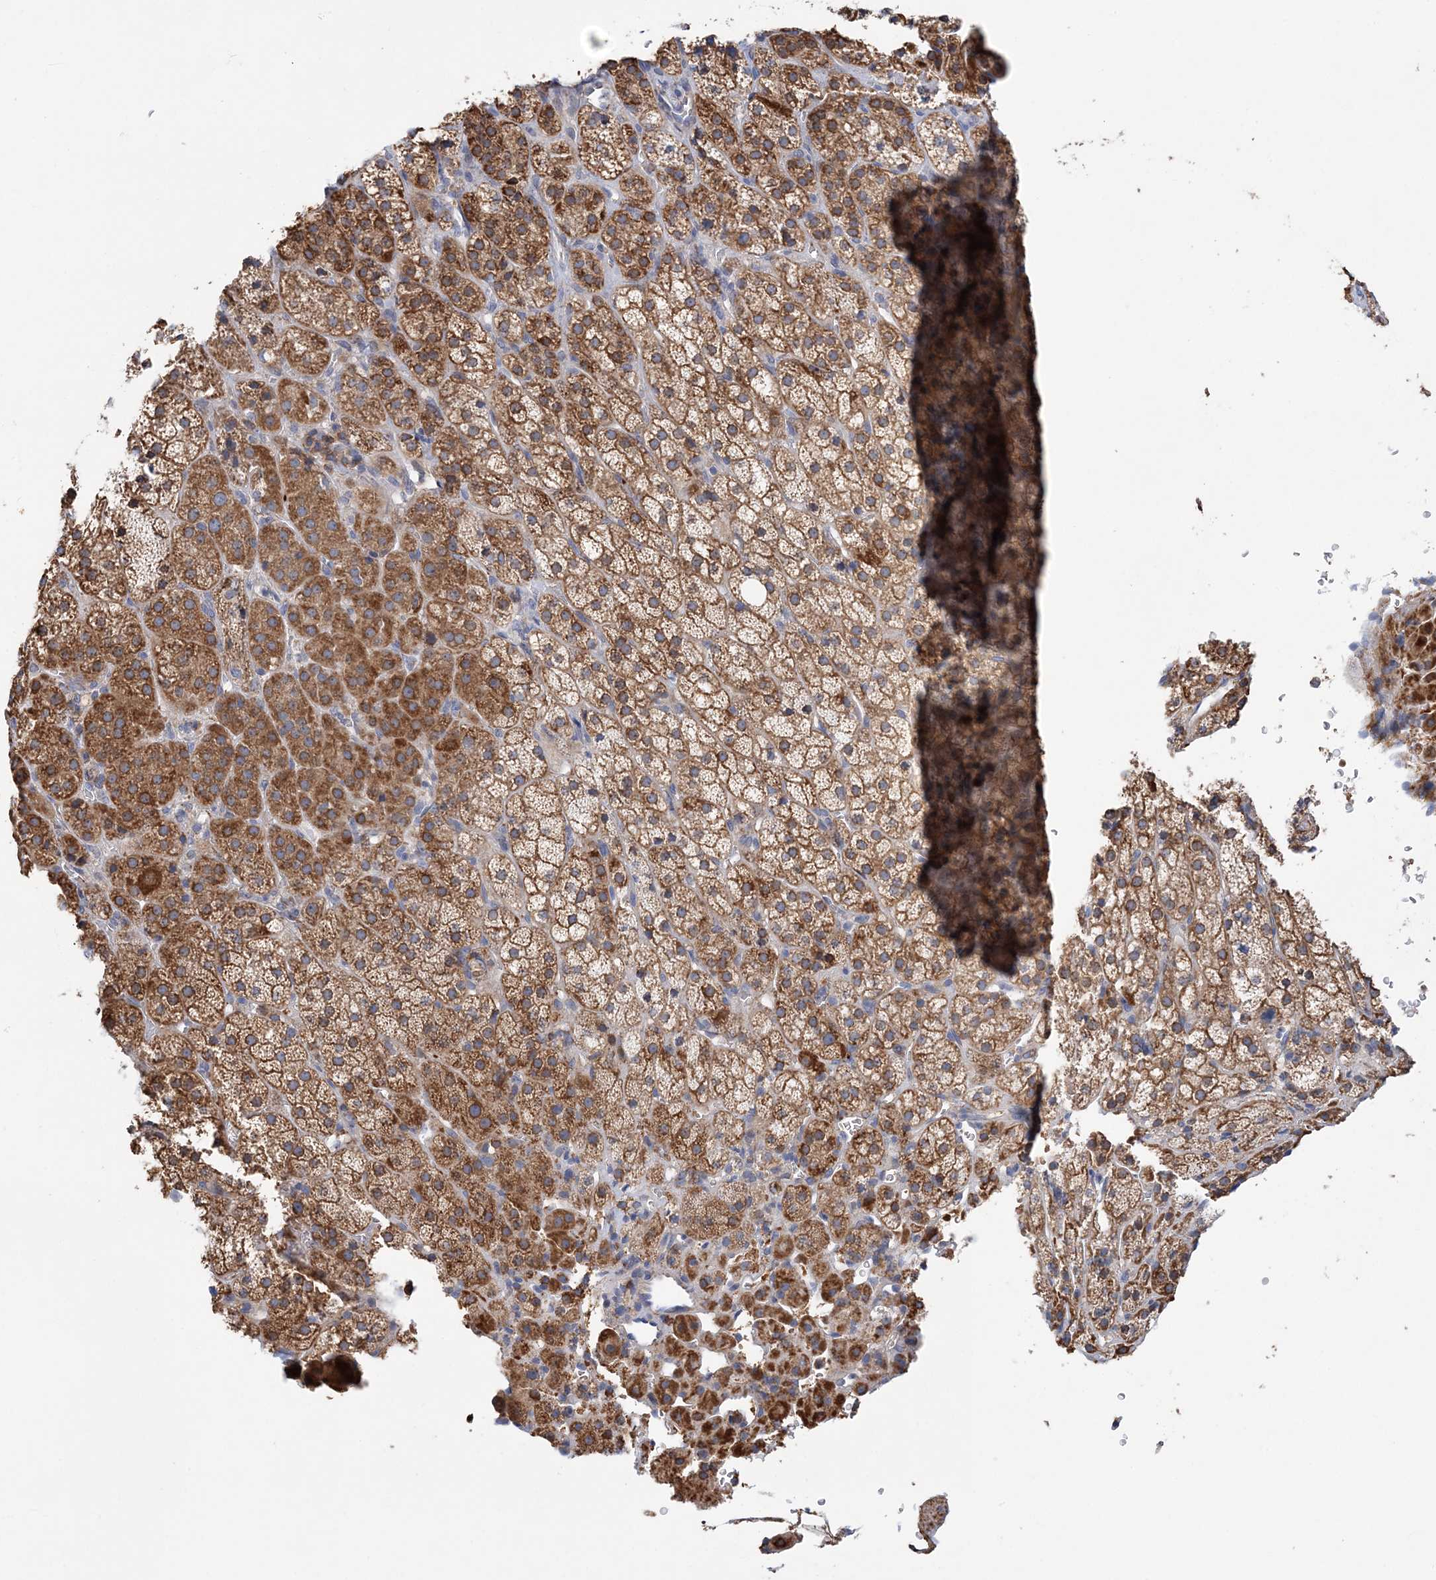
{"staining": {"intensity": "moderate", "quantity": ">75%", "location": "cytoplasmic/membranous"}, "tissue": "adrenal gland", "cell_type": "Glandular cells", "image_type": "normal", "snomed": [{"axis": "morphology", "description": "Normal tissue, NOS"}, {"axis": "topography", "description": "Adrenal gland"}], "caption": "Protein expression analysis of unremarkable adrenal gland exhibits moderate cytoplasmic/membranous positivity in about >75% of glandular cells.", "gene": "TTC32", "patient": {"sex": "female", "age": 57}}